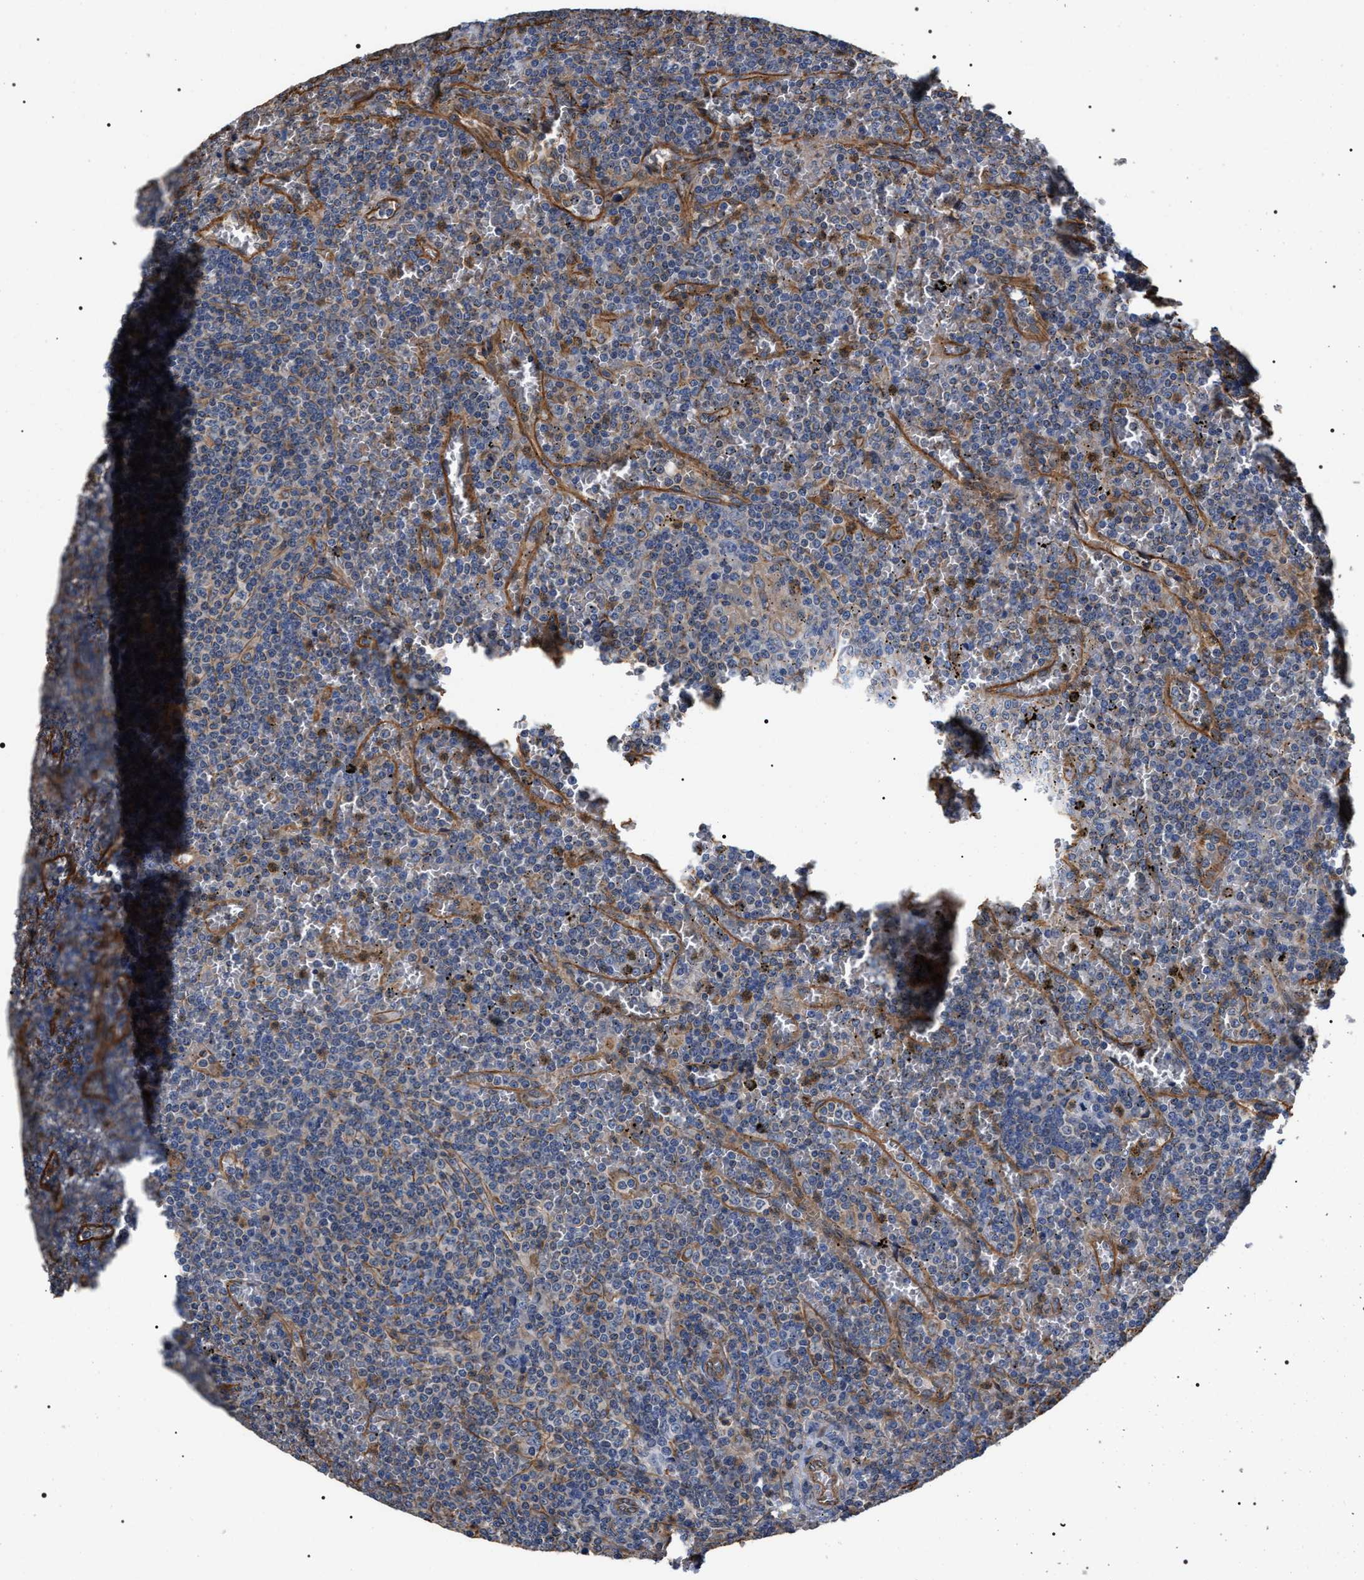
{"staining": {"intensity": "negative", "quantity": "none", "location": "none"}, "tissue": "lymphoma", "cell_type": "Tumor cells", "image_type": "cancer", "snomed": [{"axis": "morphology", "description": "Malignant lymphoma, non-Hodgkin's type, Low grade"}, {"axis": "topography", "description": "Spleen"}], "caption": "The micrograph exhibits no significant expression in tumor cells of low-grade malignant lymphoma, non-Hodgkin's type.", "gene": "TSPAN33", "patient": {"sex": "female", "age": 19}}